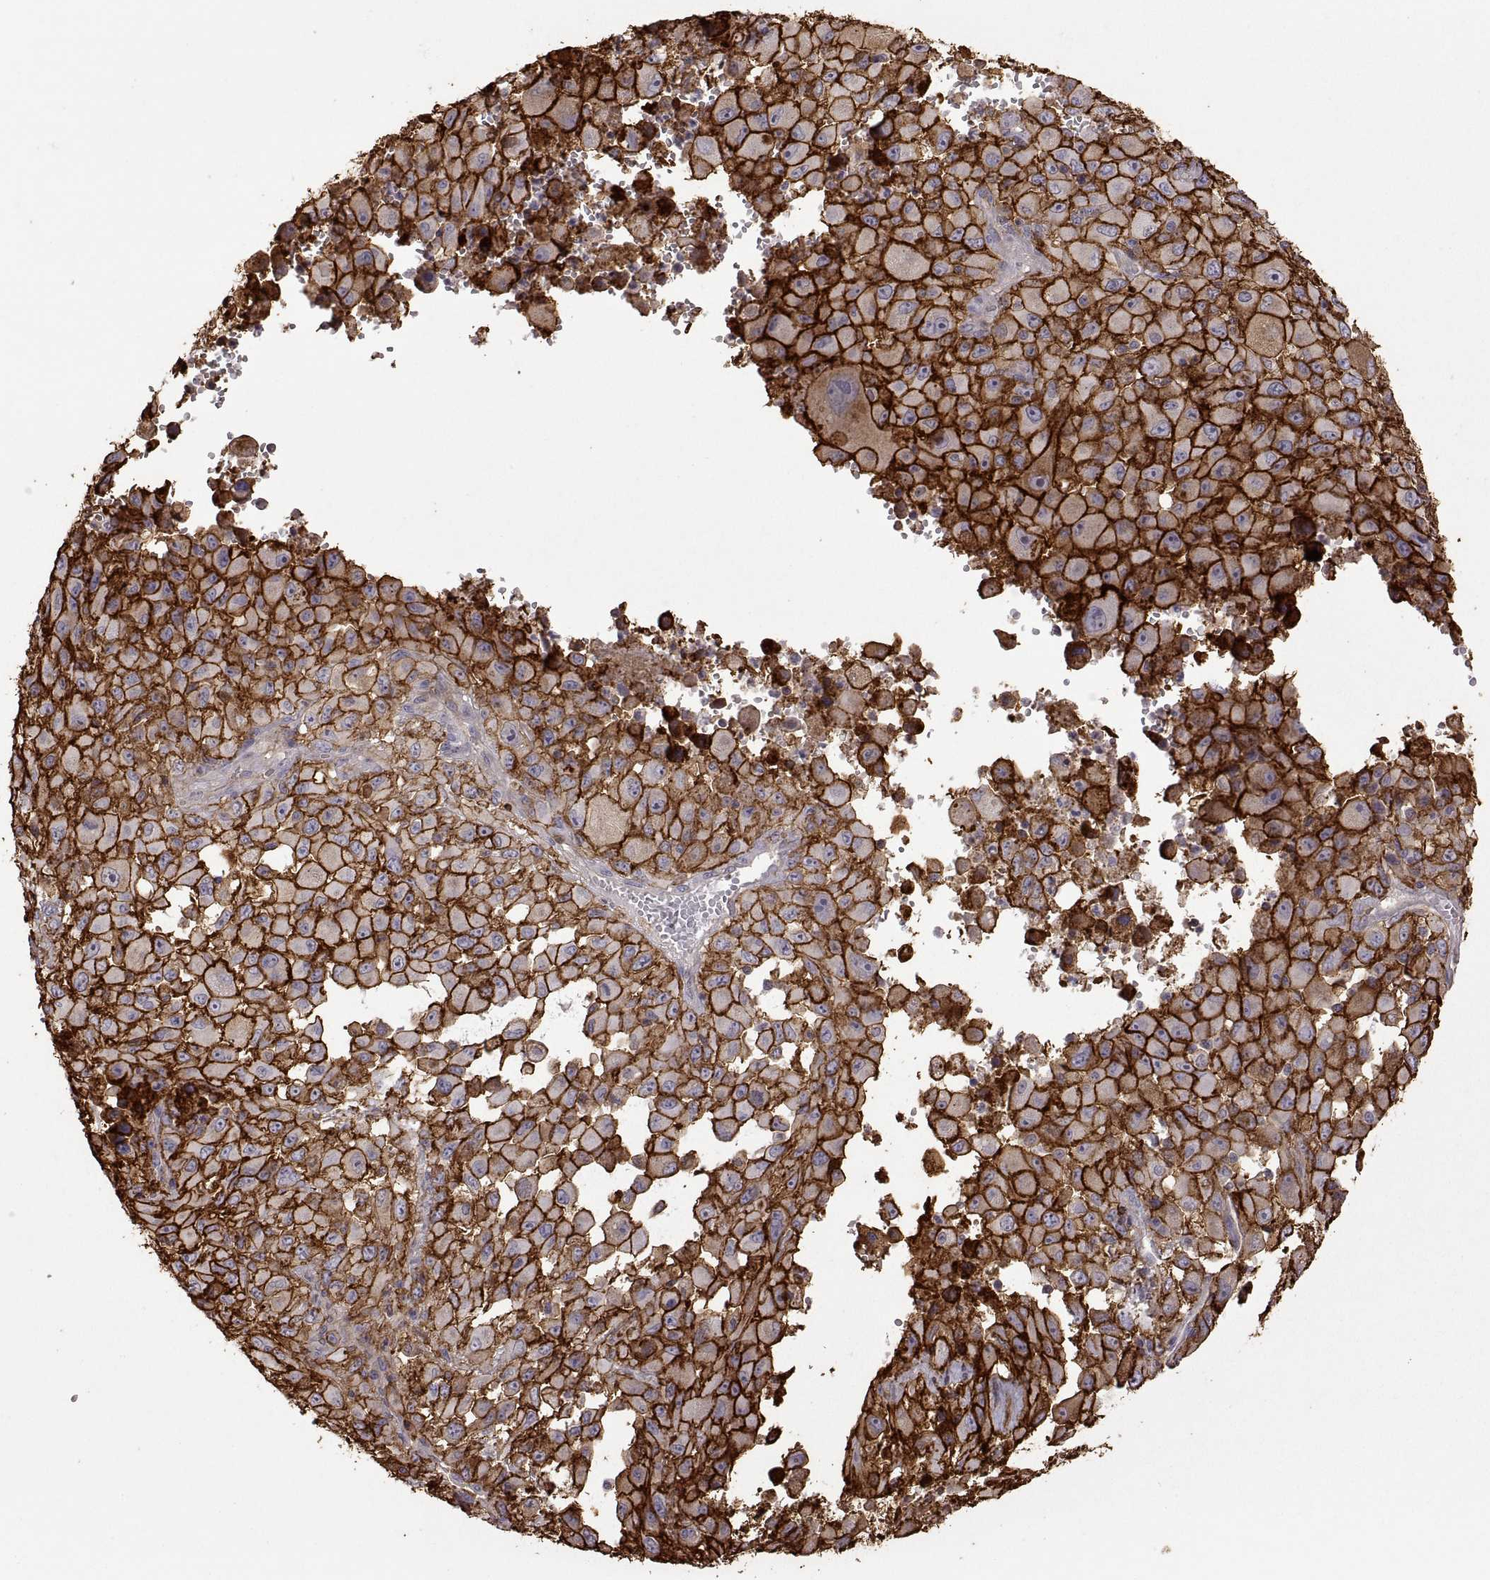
{"staining": {"intensity": "strong", "quantity": ">75%", "location": "cytoplasmic/membranous"}, "tissue": "melanoma", "cell_type": "Tumor cells", "image_type": "cancer", "snomed": [{"axis": "morphology", "description": "Malignant melanoma, Metastatic site"}, {"axis": "topography", "description": "Soft tissue"}], "caption": "Malignant melanoma (metastatic site) was stained to show a protein in brown. There is high levels of strong cytoplasmic/membranous staining in approximately >75% of tumor cells.", "gene": "S100A10", "patient": {"sex": "male", "age": 50}}